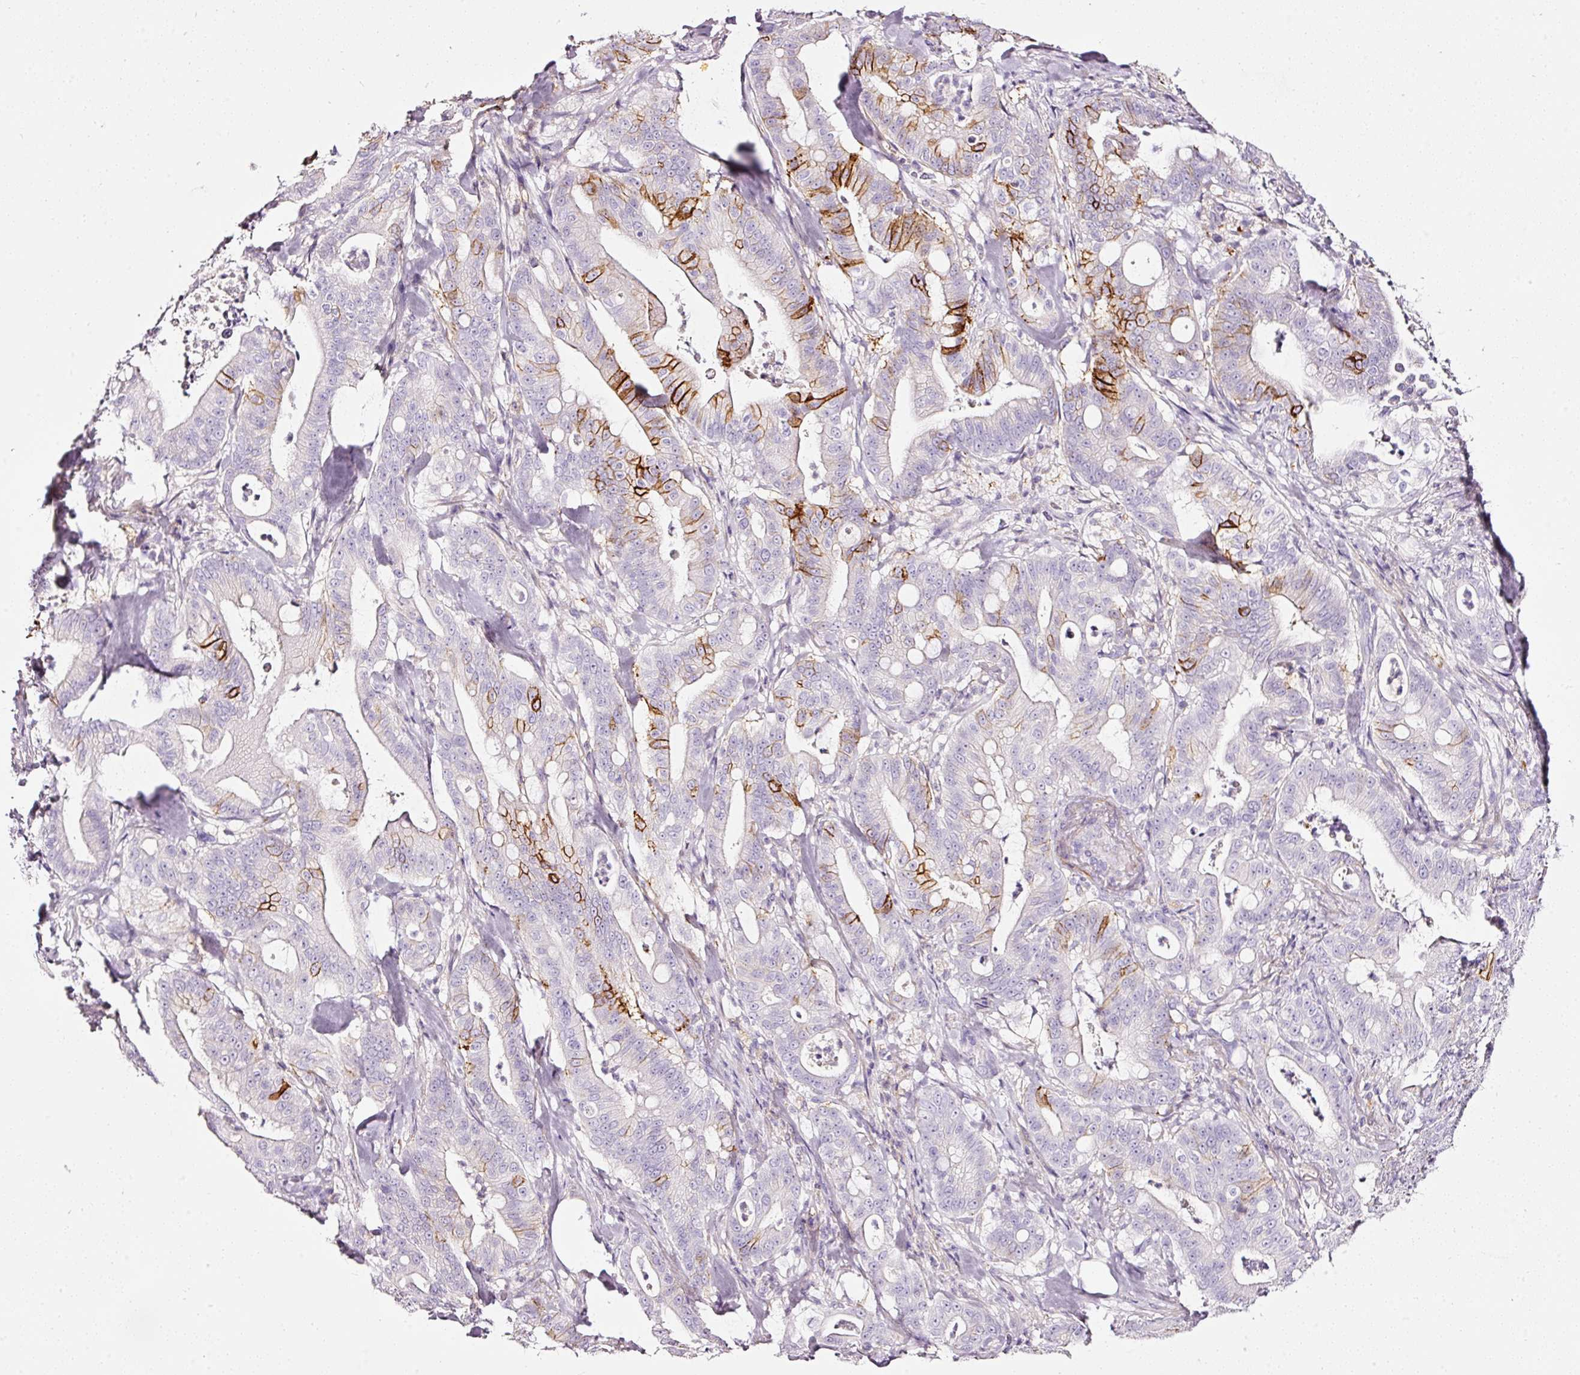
{"staining": {"intensity": "strong", "quantity": "<25%", "location": "cytoplasmic/membranous"}, "tissue": "pancreatic cancer", "cell_type": "Tumor cells", "image_type": "cancer", "snomed": [{"axis": "morphology", "description": "Adenocarcinoma, NOS"}, {"axis": "topography", "description": "Pancreas"}], "caption": "Tumor cells display strong cytoplasmic/membranous staining in approximately <25% of cells in adenocarcinoma (pancreatic).", "gene": "CYB561A3", "patient": {"sex": "male", "age": 71}}